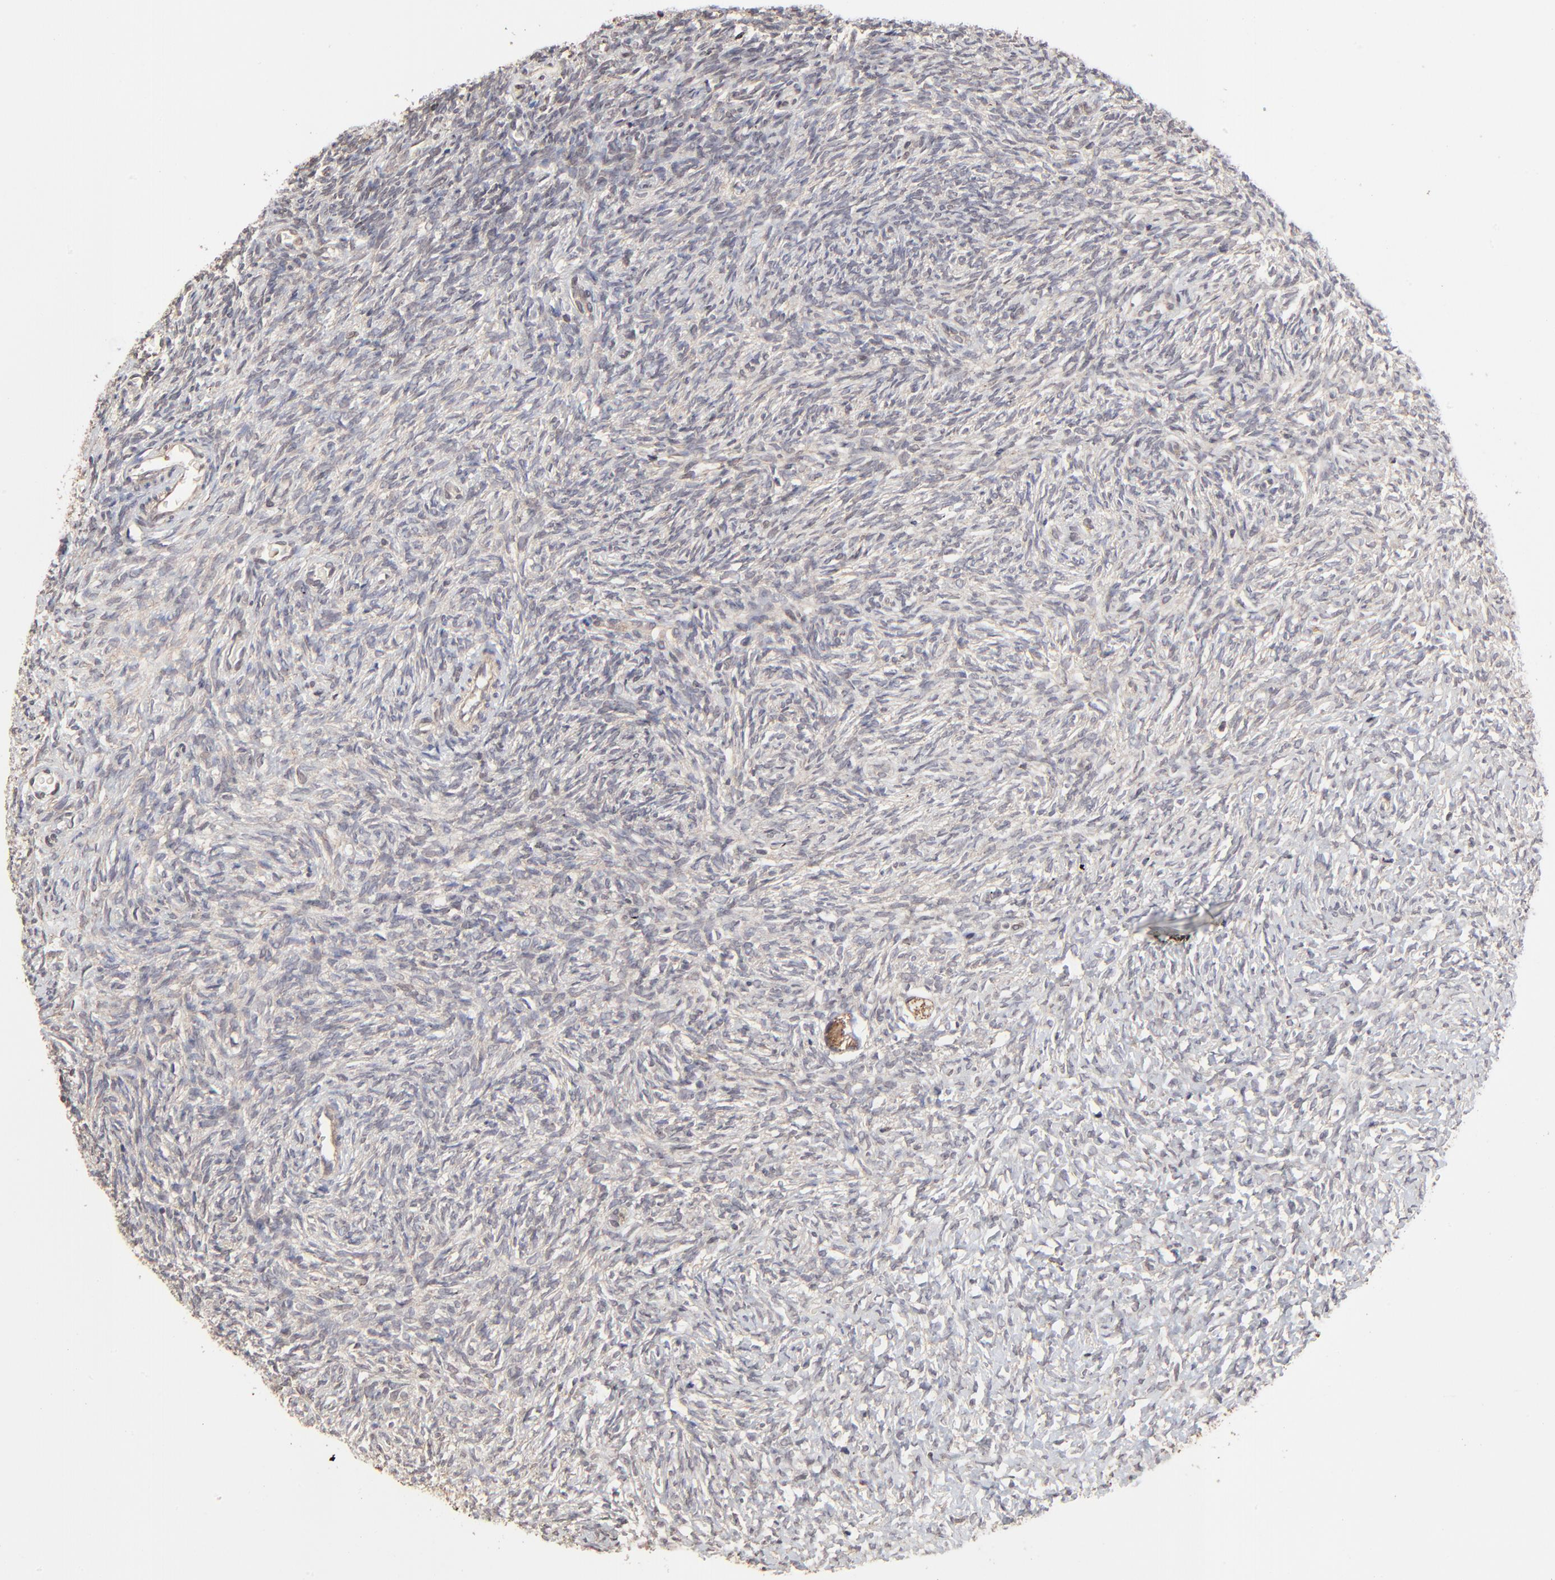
{"staining": {"intensity": "moderate", "quantity": "25%-75%", "location": "cytoplasmic/membranous"}, "tissue": "ovary", "cell_type": "Follicle cells", "image_type": "normal", "snomed": [{"axis": "morphology", "description": "Normal tissue, NOS"}, {"axis": "topography", "description": "Ovary"}], "caption": "Protein staining exhibits moderate cytoplasmic/membranous expression in about 25%-75% of follicle cells in benign ovary.", "gene": "ELP2", "patient": {"sex": "female", "age": 35}}